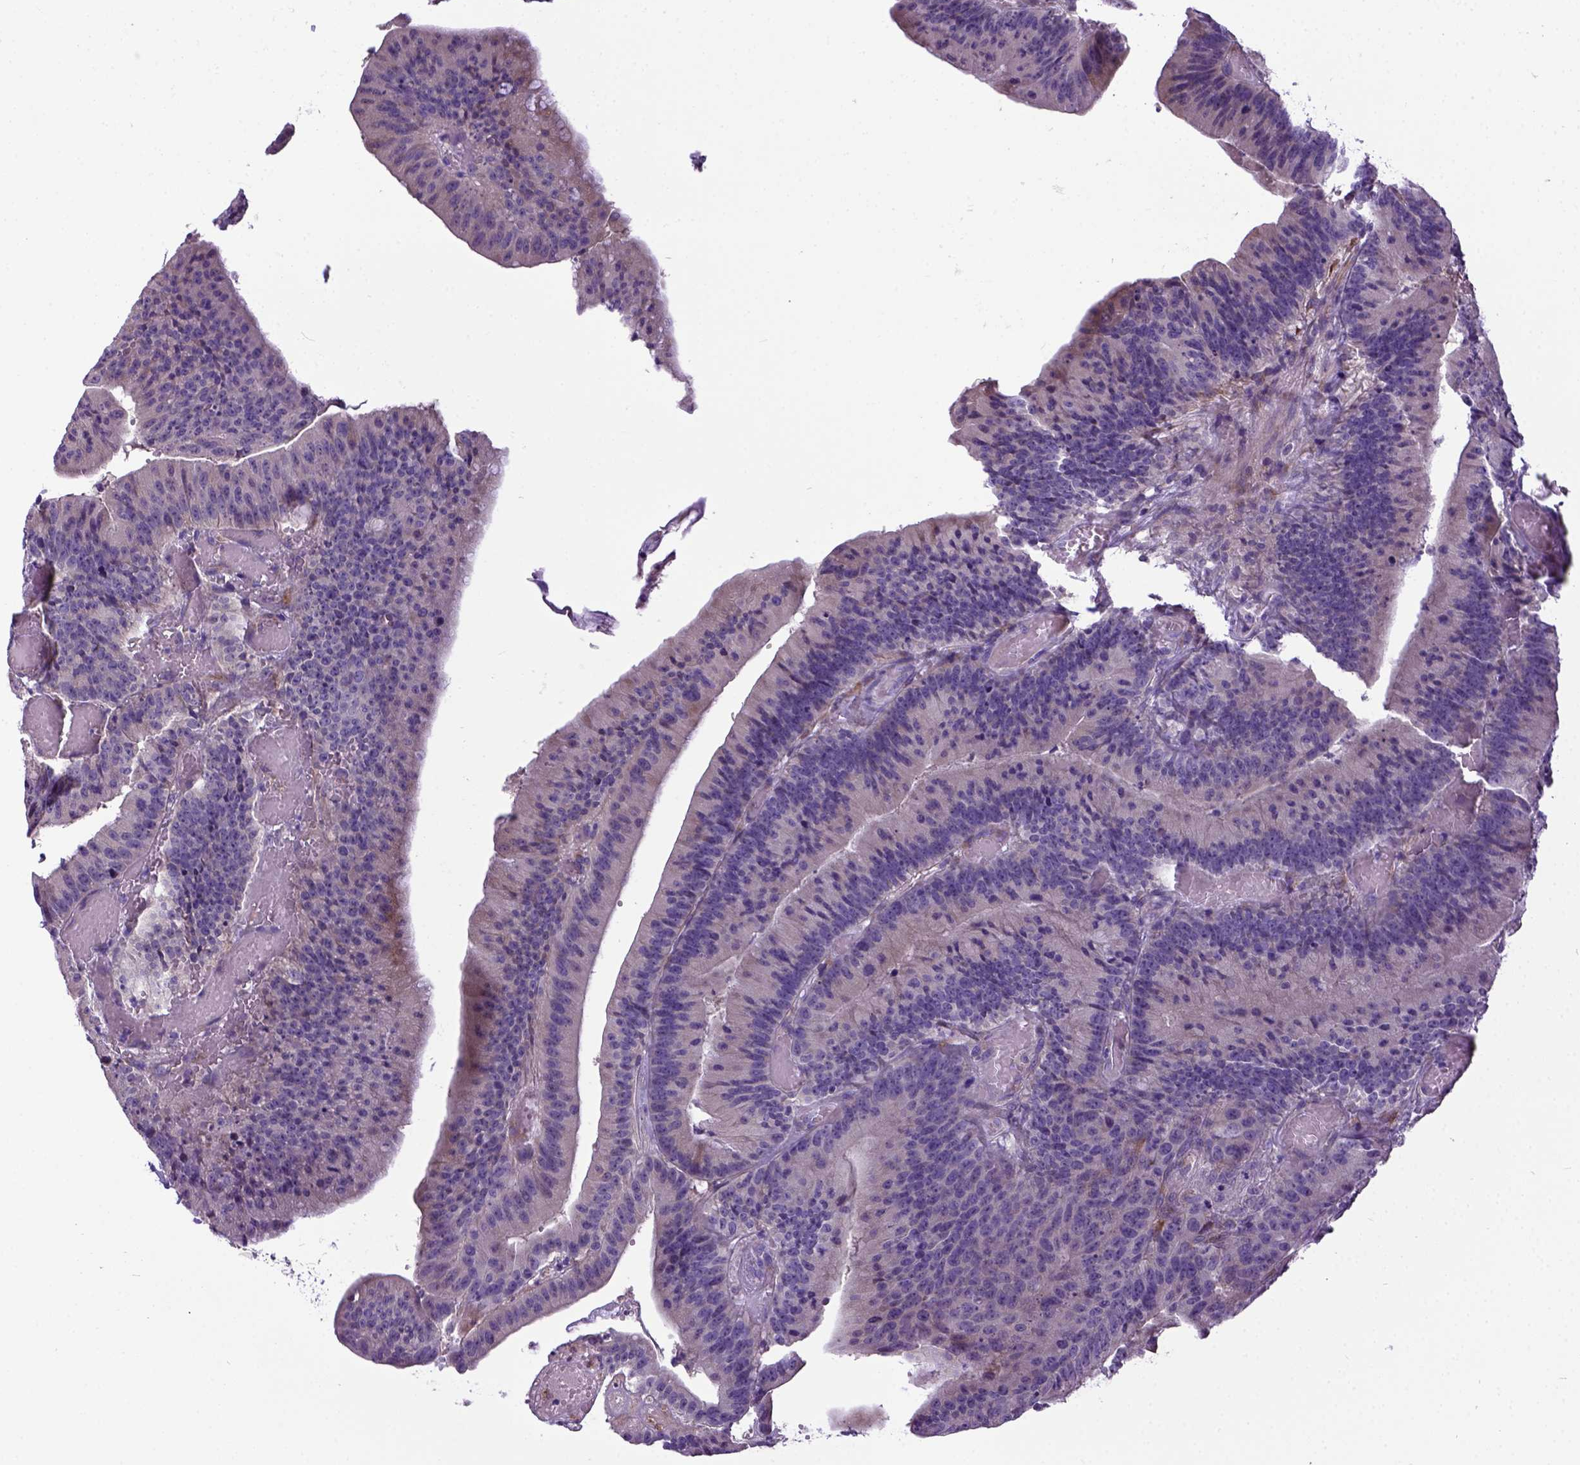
{"staining": {"intensity": "negative", "quantity": "none", "location": "none"}, "tissue": "colorectal cancer", "cell_type": "Tumor cells", "image_type": "cancer", "snomed": [{"axis": "morphology", "description": "Adenocarcinoma, NOS"}, {"axis": "topography", "description": "Colon"}], "caption": "High power microscopy micrograph of an immunohistochemistry (IHC) photomicrograph of colorectal cancer, revealing no significant staining in tumor cells.", "gene": "NEK5", "patient": {"sex": "female", "age": 78}}